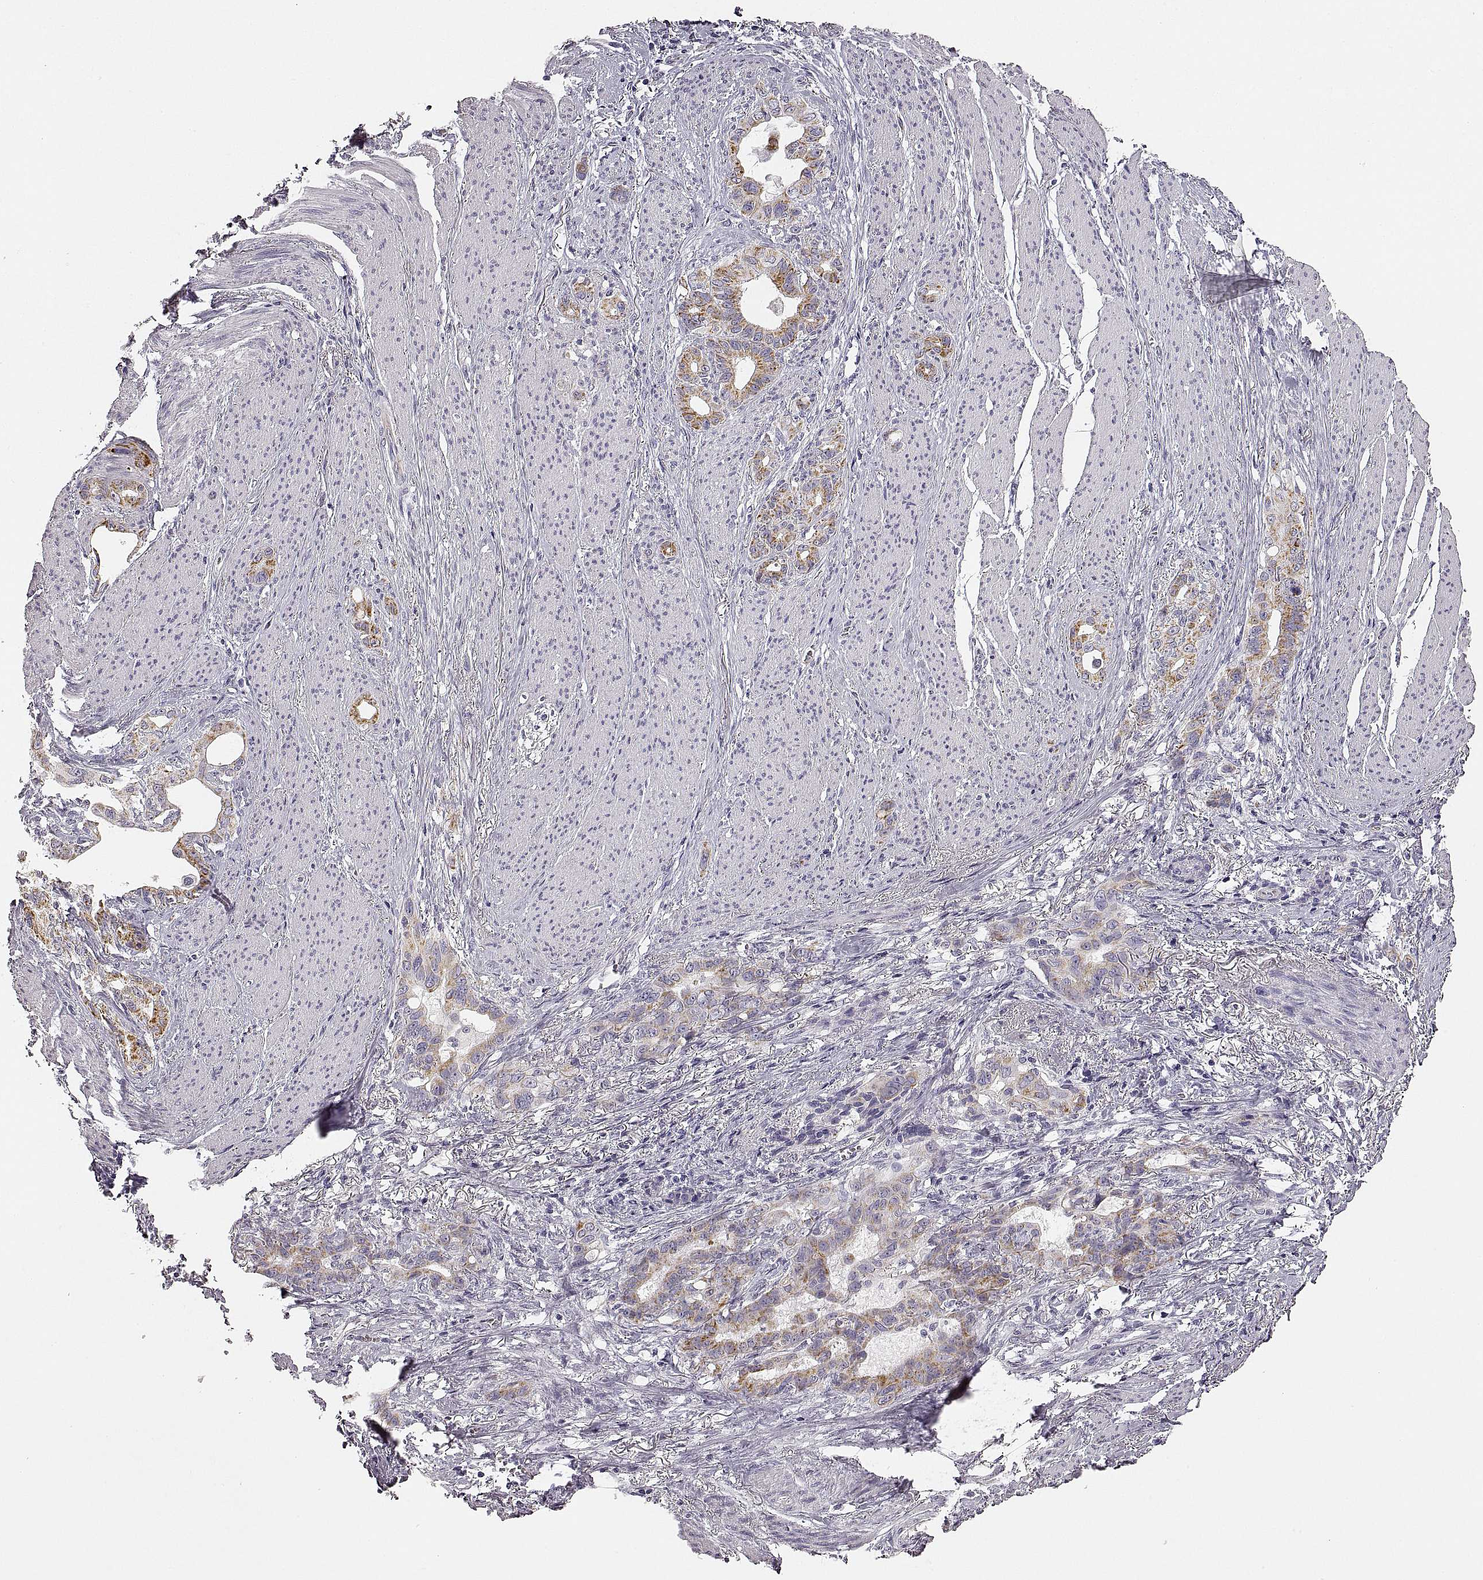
{"staining": {"intensity": "moderate", "quantity": "<25%", "location": "cytoplasmic/membranous"}, "tissue": "stomach cancer", "cell_type": "Tumor cells", "image_type": "cancer", "snomed": [{"axis": "morphology", "description": "Normal tissue, NOS"}, {"axis": "morphology", "description": "Adenocarcinoma, NOS"}, {"axis": "topography", "description": "Esophagus"}, {"axis": "topography", "description": "Stomach, upper"}], "caption": "Stomach cancer stained for a protein reveals moderate cytoplasmic/membranous positivity in tumor cells.", "gene": "RDH13", "patient": {"sex": "male", "age": 62}}